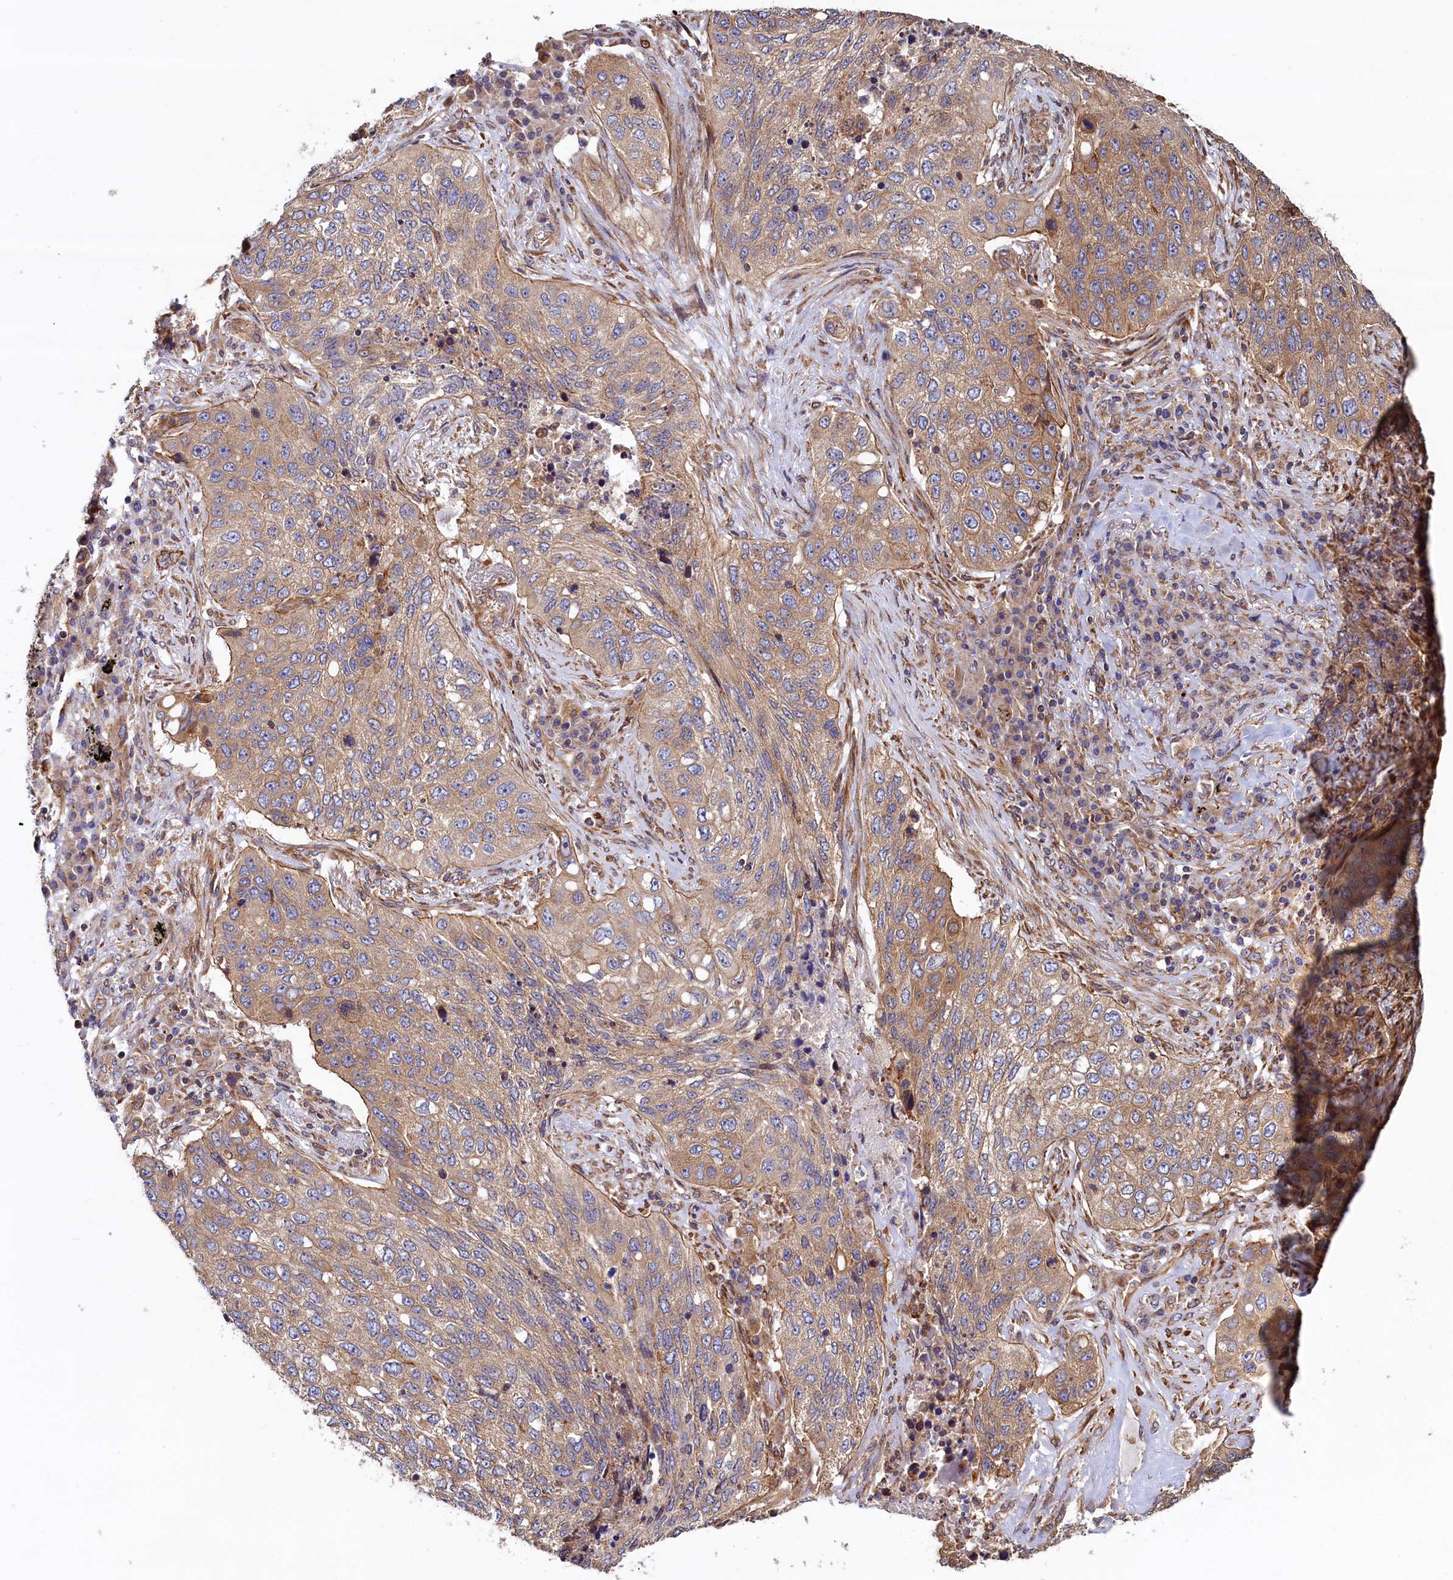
{"staining": {"intensity": "weak", "quantity": "25%-75%", "location": "cytoplasmic/membranous"}, "tissue": "lung cancer", "cell_type": "Tumor cells", "image_type": "cancer", "snomed": [{"axis": "morphology", "description": "Squamous cell carcinoma, NOS"}, {"axis": "topography", "description": "Lung"}], "caption": "This is a histology image of immunohistochemistry (IHC) staining of lung cancer (squamous cell carcinoma), which shows weak expression in the cytoplasmic/membranous of tumor cells.", "gene": "ATXN2L", "patient": {"sex": "female", "age": 63}}